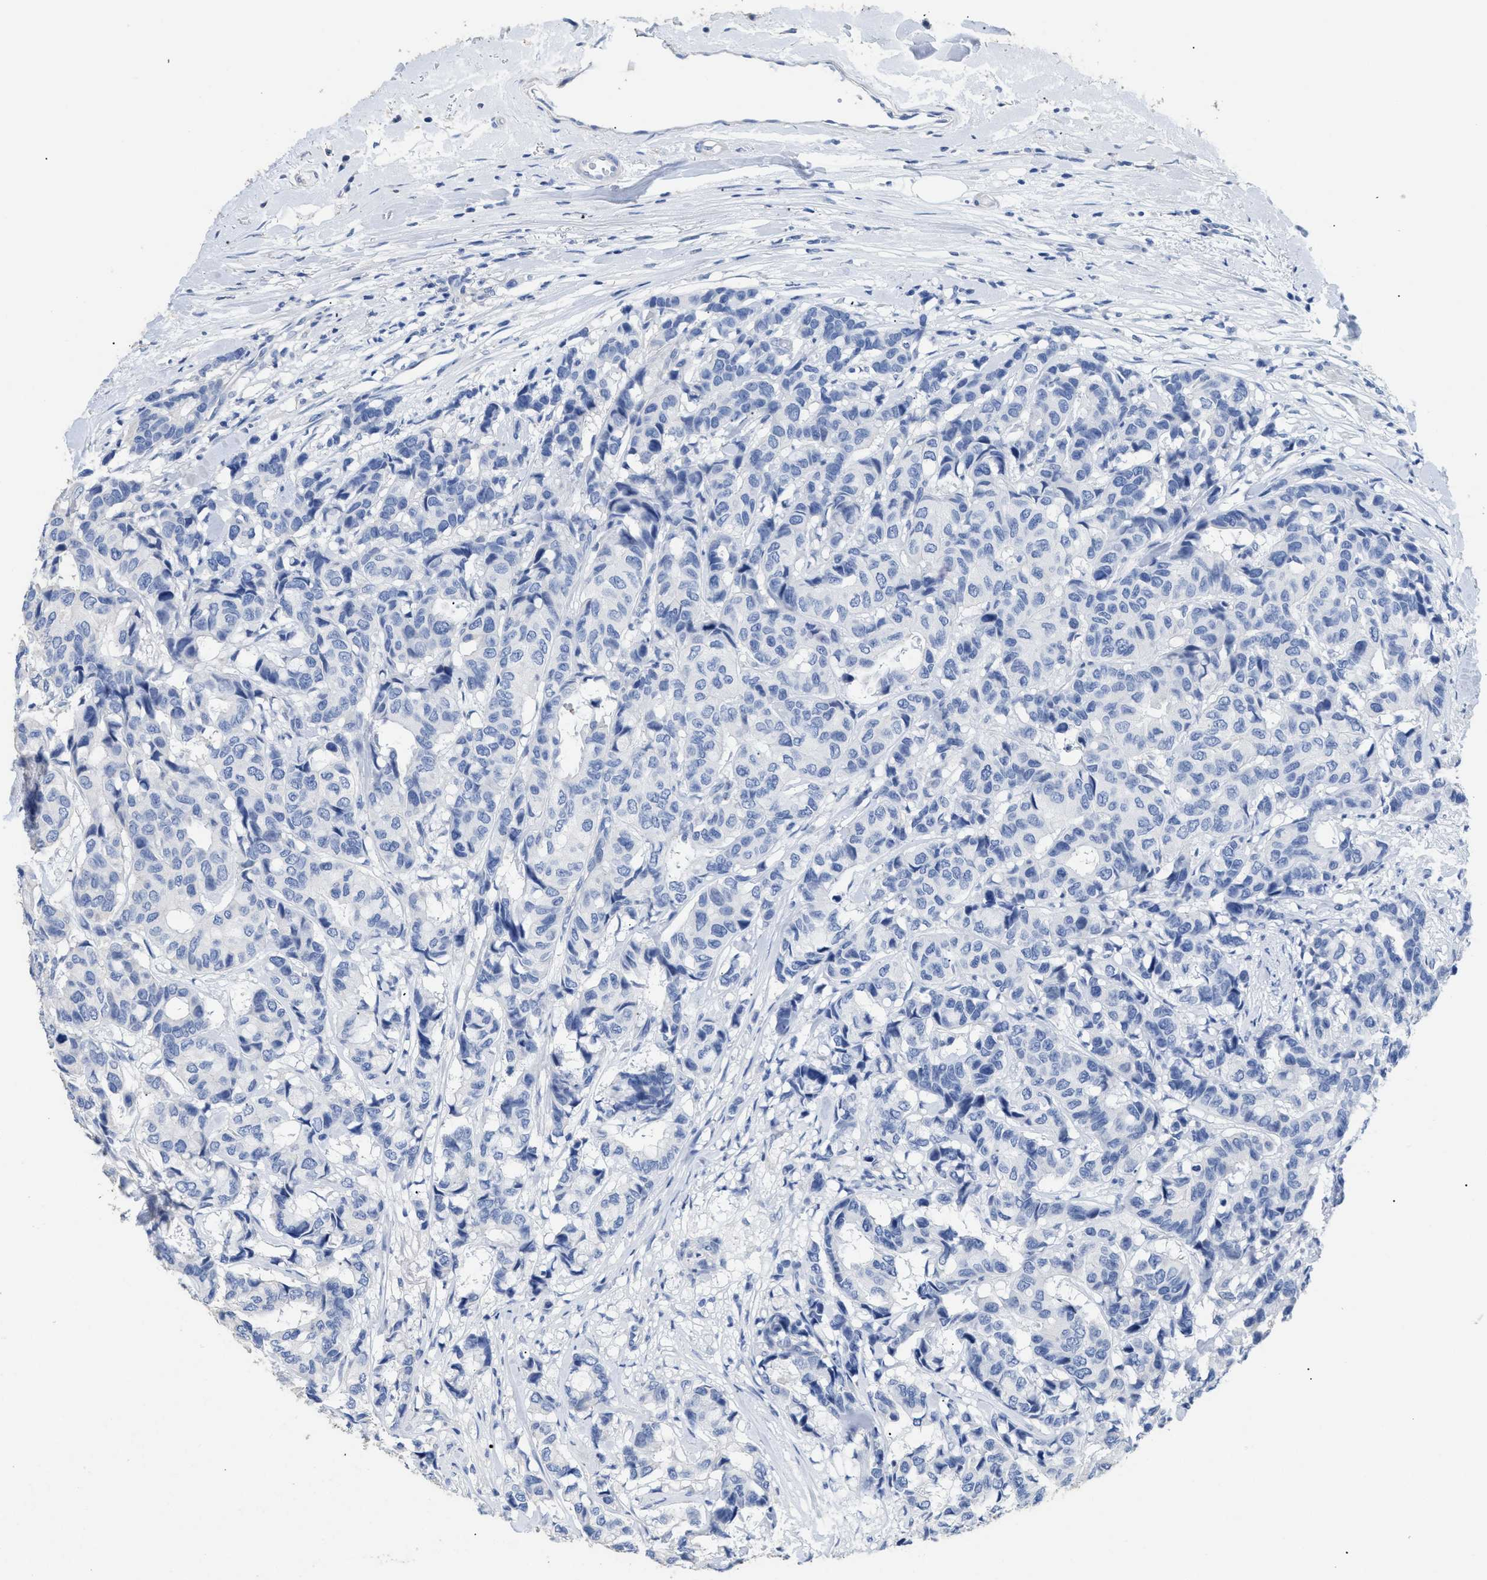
{"staining": {"intensity": "negative", "quantity": "none", "location": "none"}, "tissue": "breast cancer", "cell_type": "Tumor cells", "image_type": "cancer", "snomed": [{"axis": "morphology", "description": "Duct carcinoma"}, {"axis": "topography", "description": "Breast"}], "caption": "Tumor cells show no significant protein expression in breast cancer.", "gene": "DLC1", "patient": {"sex": "female", "age": 87}}